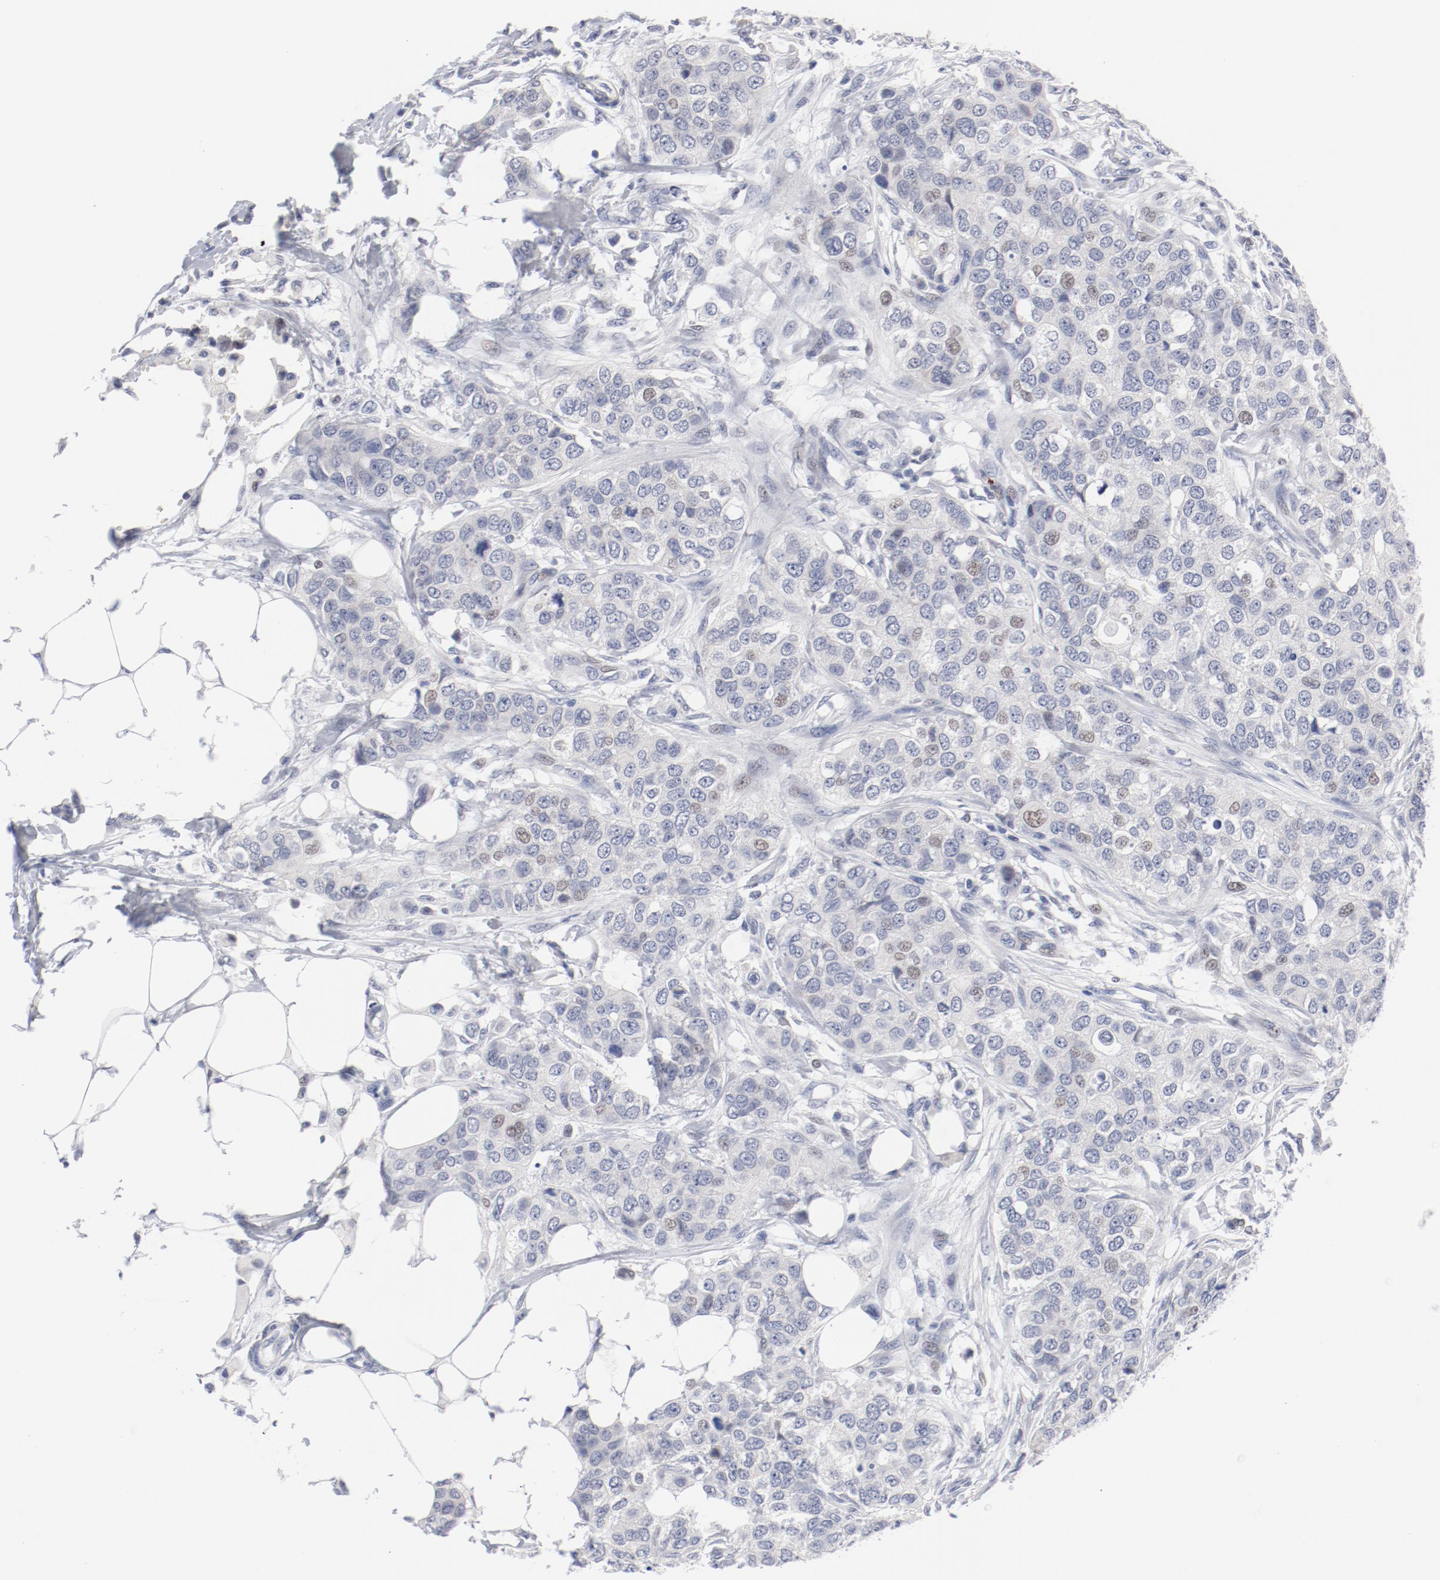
{"staining": {"intensity": "negative", "quantity": "none", "location": "none"}, "tissue": "breast cancer", "cell_type": "Tumor cells", "image_type": "cancer", "snomed": [{"axis": "morphology", "description": "Normal tissue, NOS"}, {"axis": "morphology", "description": "Duct carcinoma"}, {"axis": "topography", "description": "Breast"}], "caption": "Immunohistochemical staining of human invasive ductal carcinoma (breast) shows no significant positivity in tumor cells. Nuclei are stained in blue.", "gene": "KCNK13", "patient": {"sex": "female", "age": 49}}